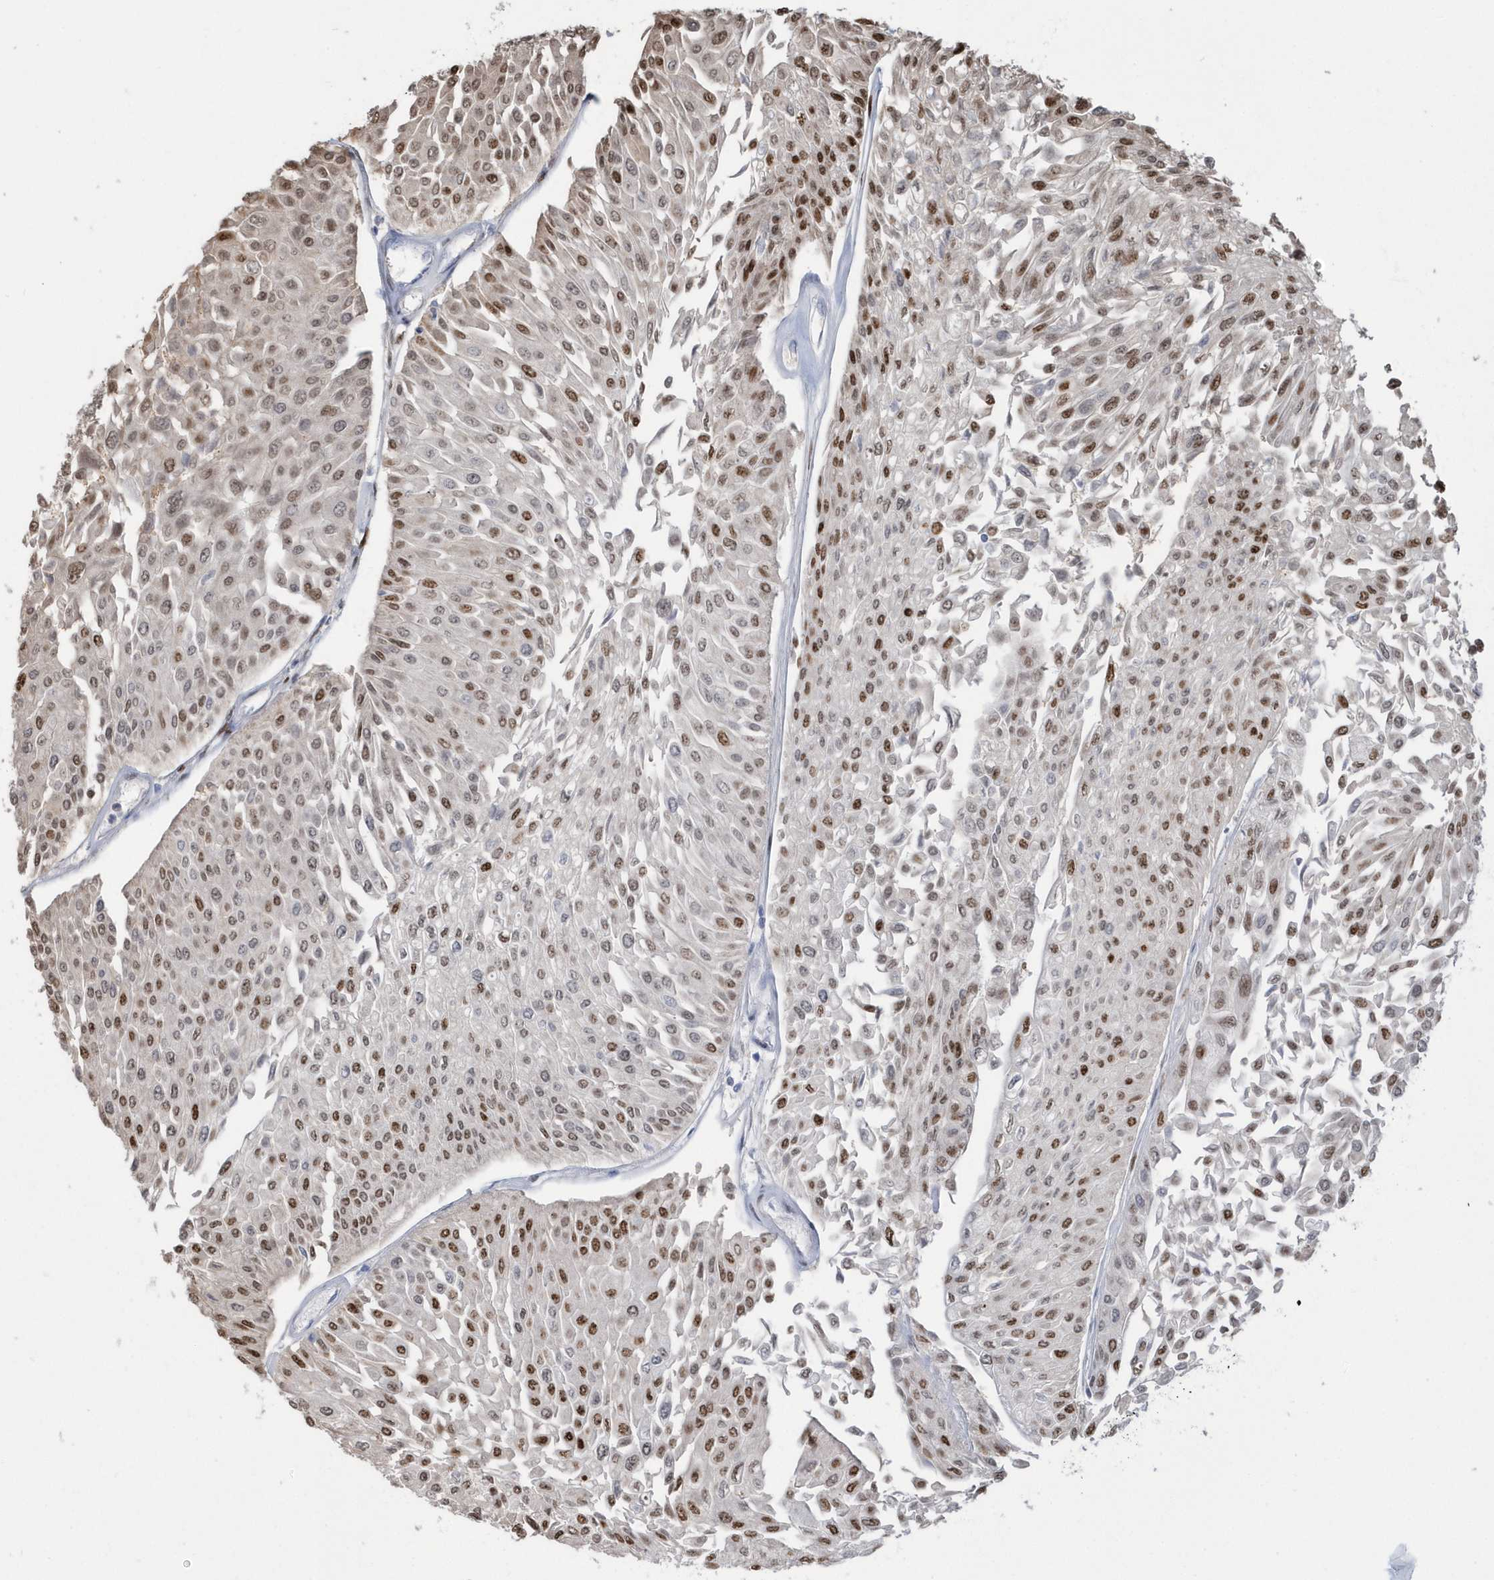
{"staining": {"intensity": "moderate", "quantity": "25%-75%", "location": "nuclear"}, "tissue": "urothelial cancer", "cell_type": "Tumor cells", "image_type": "cancer", "snomed": [{"axis": "morphology", "description": "Urothelial carcinoma, Low grade"}, {"axis": "topography", "description": "Urinary bladder"}], "caption": "A histopathology image of urothelial carcinoma (low-grade) stained for a protein displays moderate nuclear brown staining in tumor cells. The staining was performed using DAB (3,3'-diaminobenzidine), with brown indicating positive protein expression. Nuclei are stained blue with hematoxylin.", "gene": "MACROH2A2", "patient": {"sex": "male", "age": 67}}